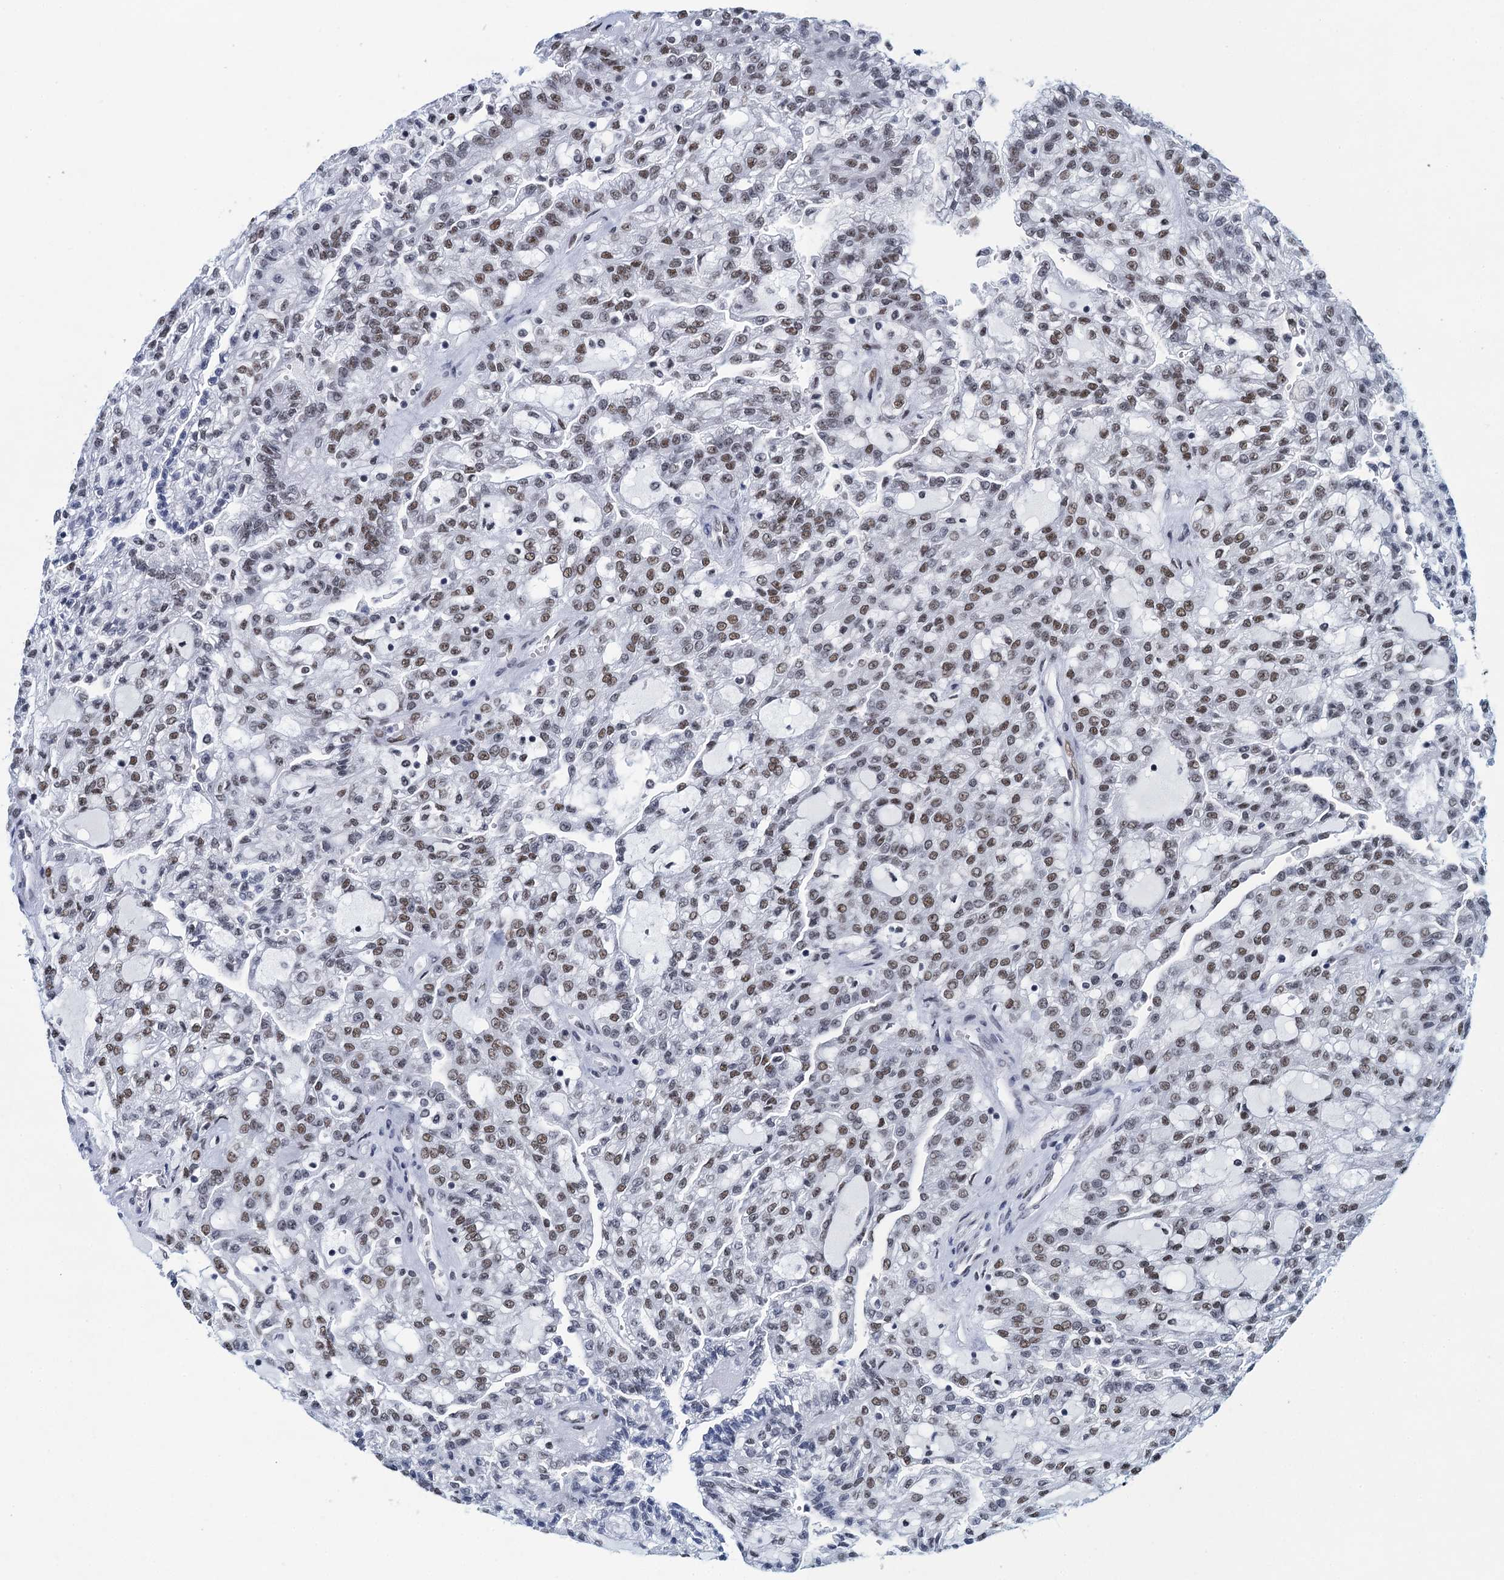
{"staining": {"intensity": "weak", "quantity": ">75%", "location": "nuclear"}, "tissue": "renal cancer", "cell_type": "Tumor cells", "image_type": "cancer", "snomed": [{"axis": "morphology", "description": "Adenocarcinoma, NOS"}, {"axis": "topography", "description": "Kidney"}], "caption": "Renal cancer was stained to show a protein in brown. There is low levels of weak nuclear positivity in approximately >75% of tumor cells. (DAB = brown stain, brightfield microscopy at high magnification).", "gene": "HNRNPUL2", "patient": {"sex": "male", "age": 63}}